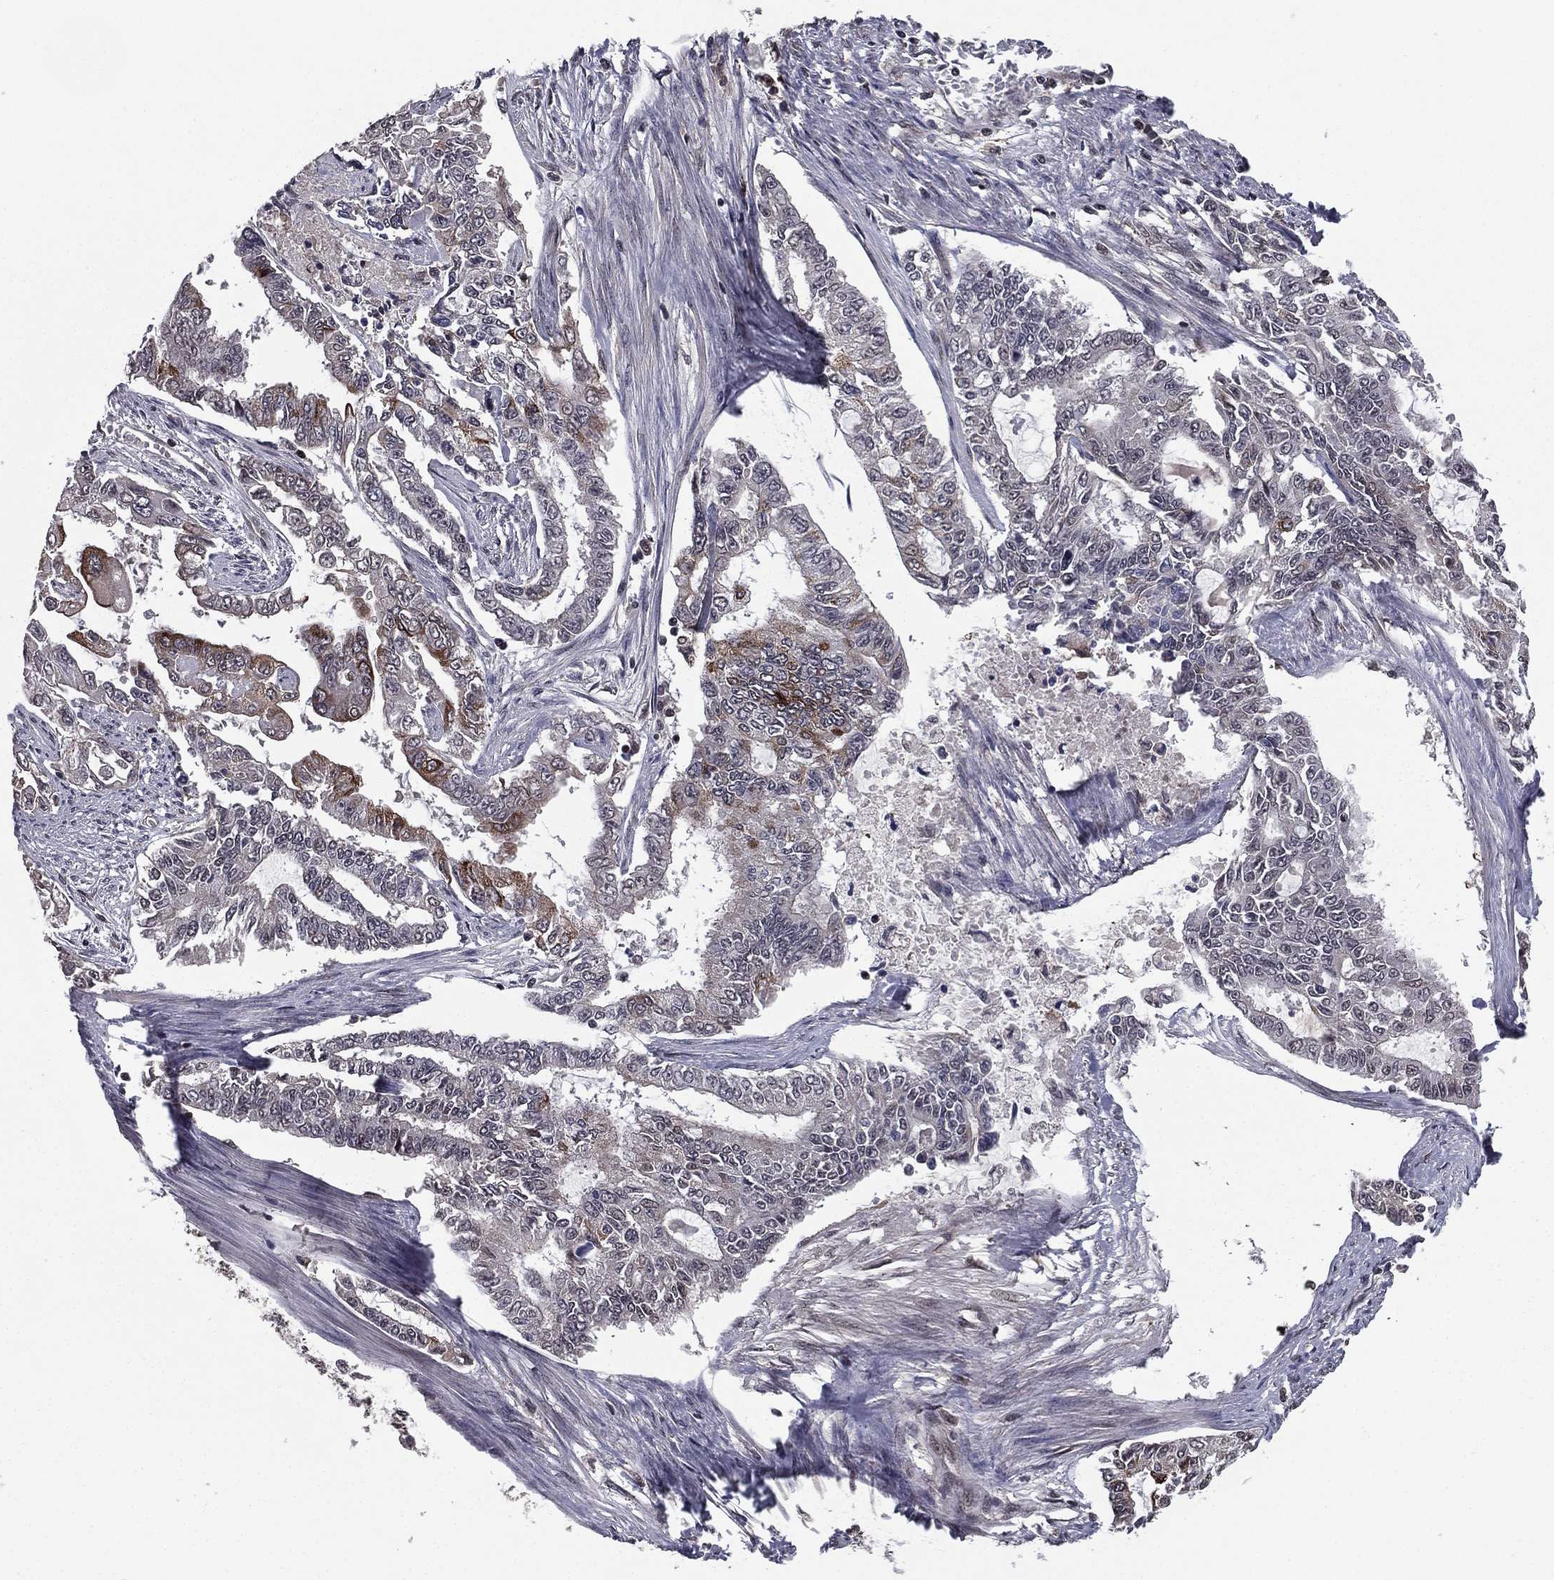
{"staining": {"intensity": "moderate", "quantity": "<25%", "location": "cytoplasmic/membranous"}, "tissue": "endometrial cancer", "cell_type": "Tumor cells", "image_type": "cancer", "snomed": [{"axis": "morphology", "description": "Adenocarcinoma, NOS"}, {"axis": "topography", "description": "Uterus"}], "caption": "Moderate cytoplasmic/membranous staining for a protein is seen in about <25% of tumor cells of endometrial adenocarcinoma using immunohistochemistry (IHC).", "gene": "RARB", "patient": {"sex": "female", "age": 59}}